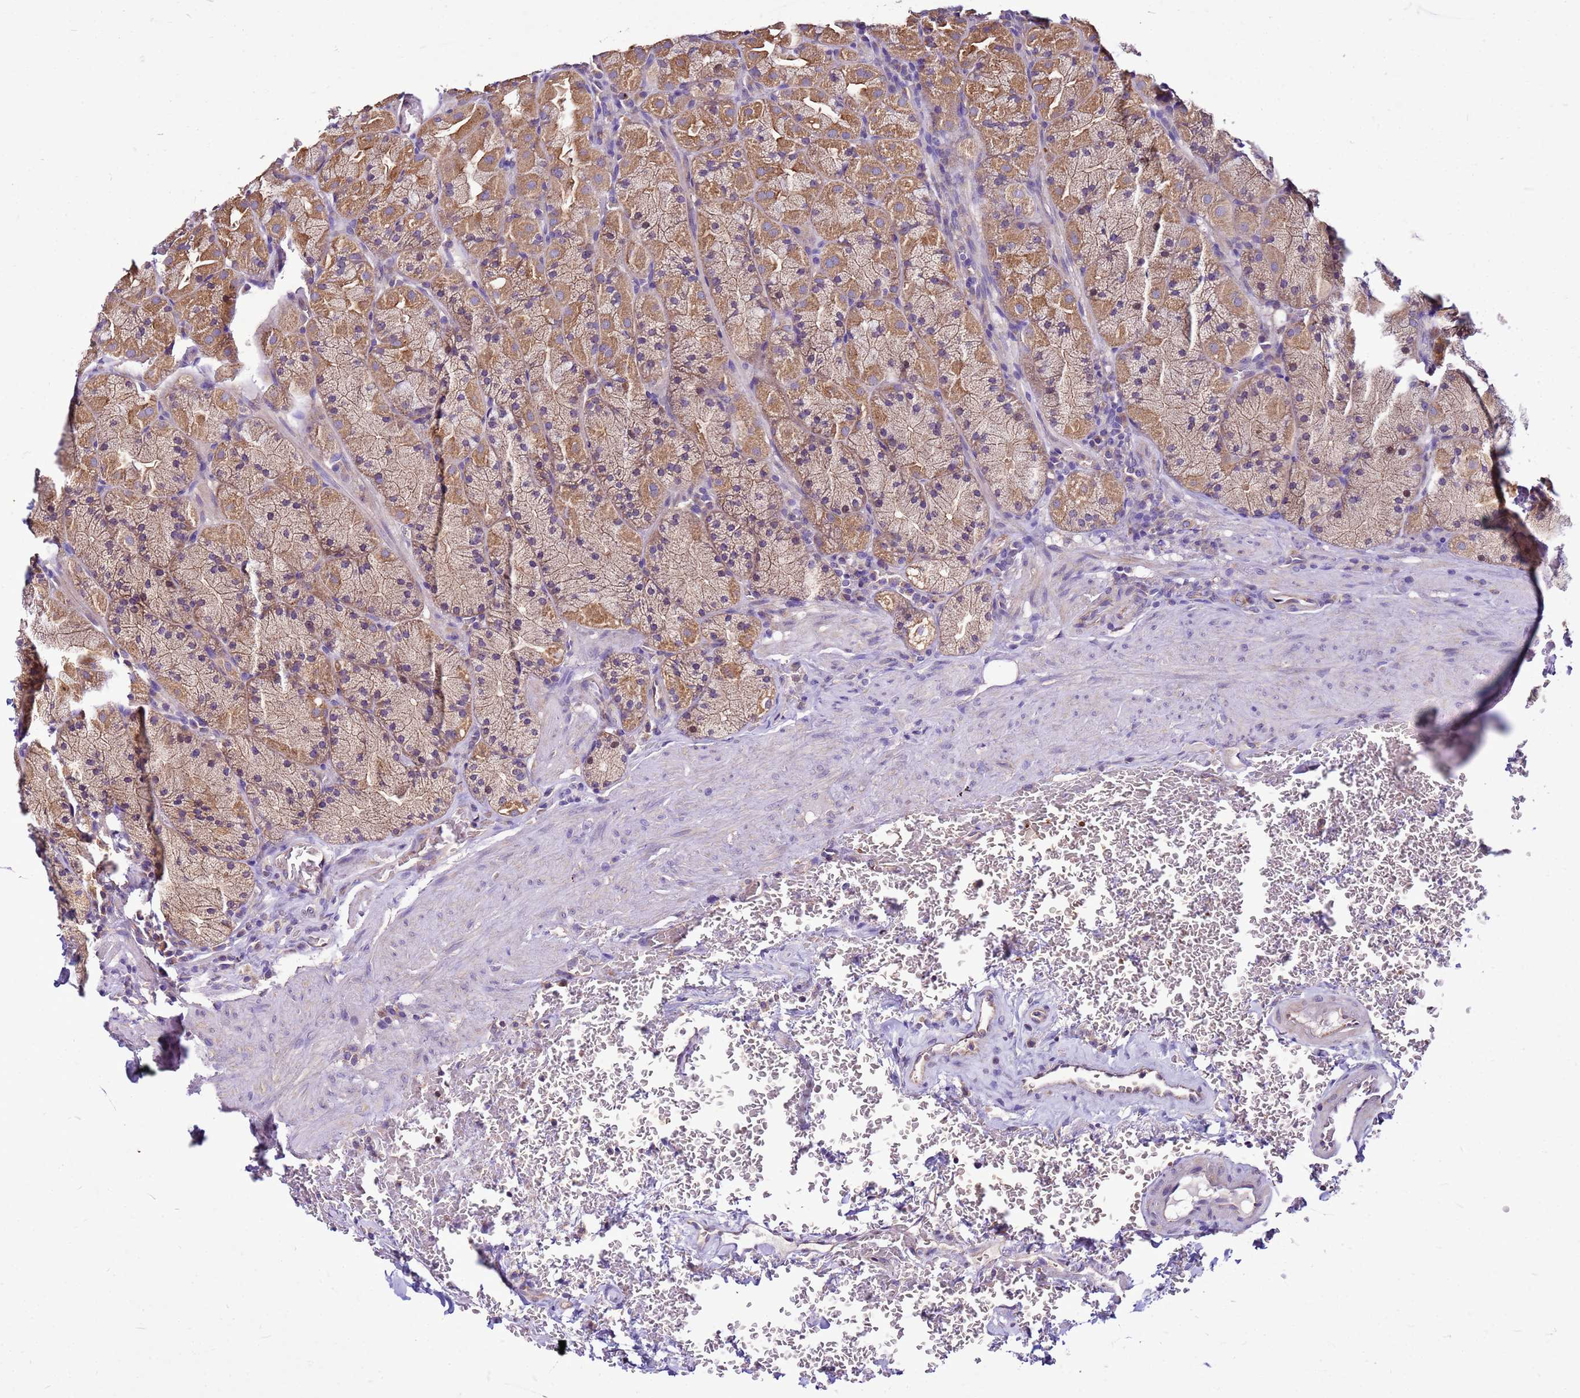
{"staining": {"intensity": "strong", "quantity": "25%-75%", "location": "cytoplasmic/membranous"}, "tissue": "stomach", "cell_type": "Glandular cells", "image_type": "normal", "snomed": [{"axis": "morphology", "description": "Normal tissue, NOS"}, {"axis": "topography", "description": "Stomach, upper"}, {"axis": "topography", "description": "Stomach, lower"}], "caption": "High-power microscopy captured an immunohistochemistry image of benign stomach, revealing strong cytoplasmic/membranous staining in approximately 25%-75% of glandular cells.", "gene": "PKD1", "patient": {"sex": "male", "age": 80}}